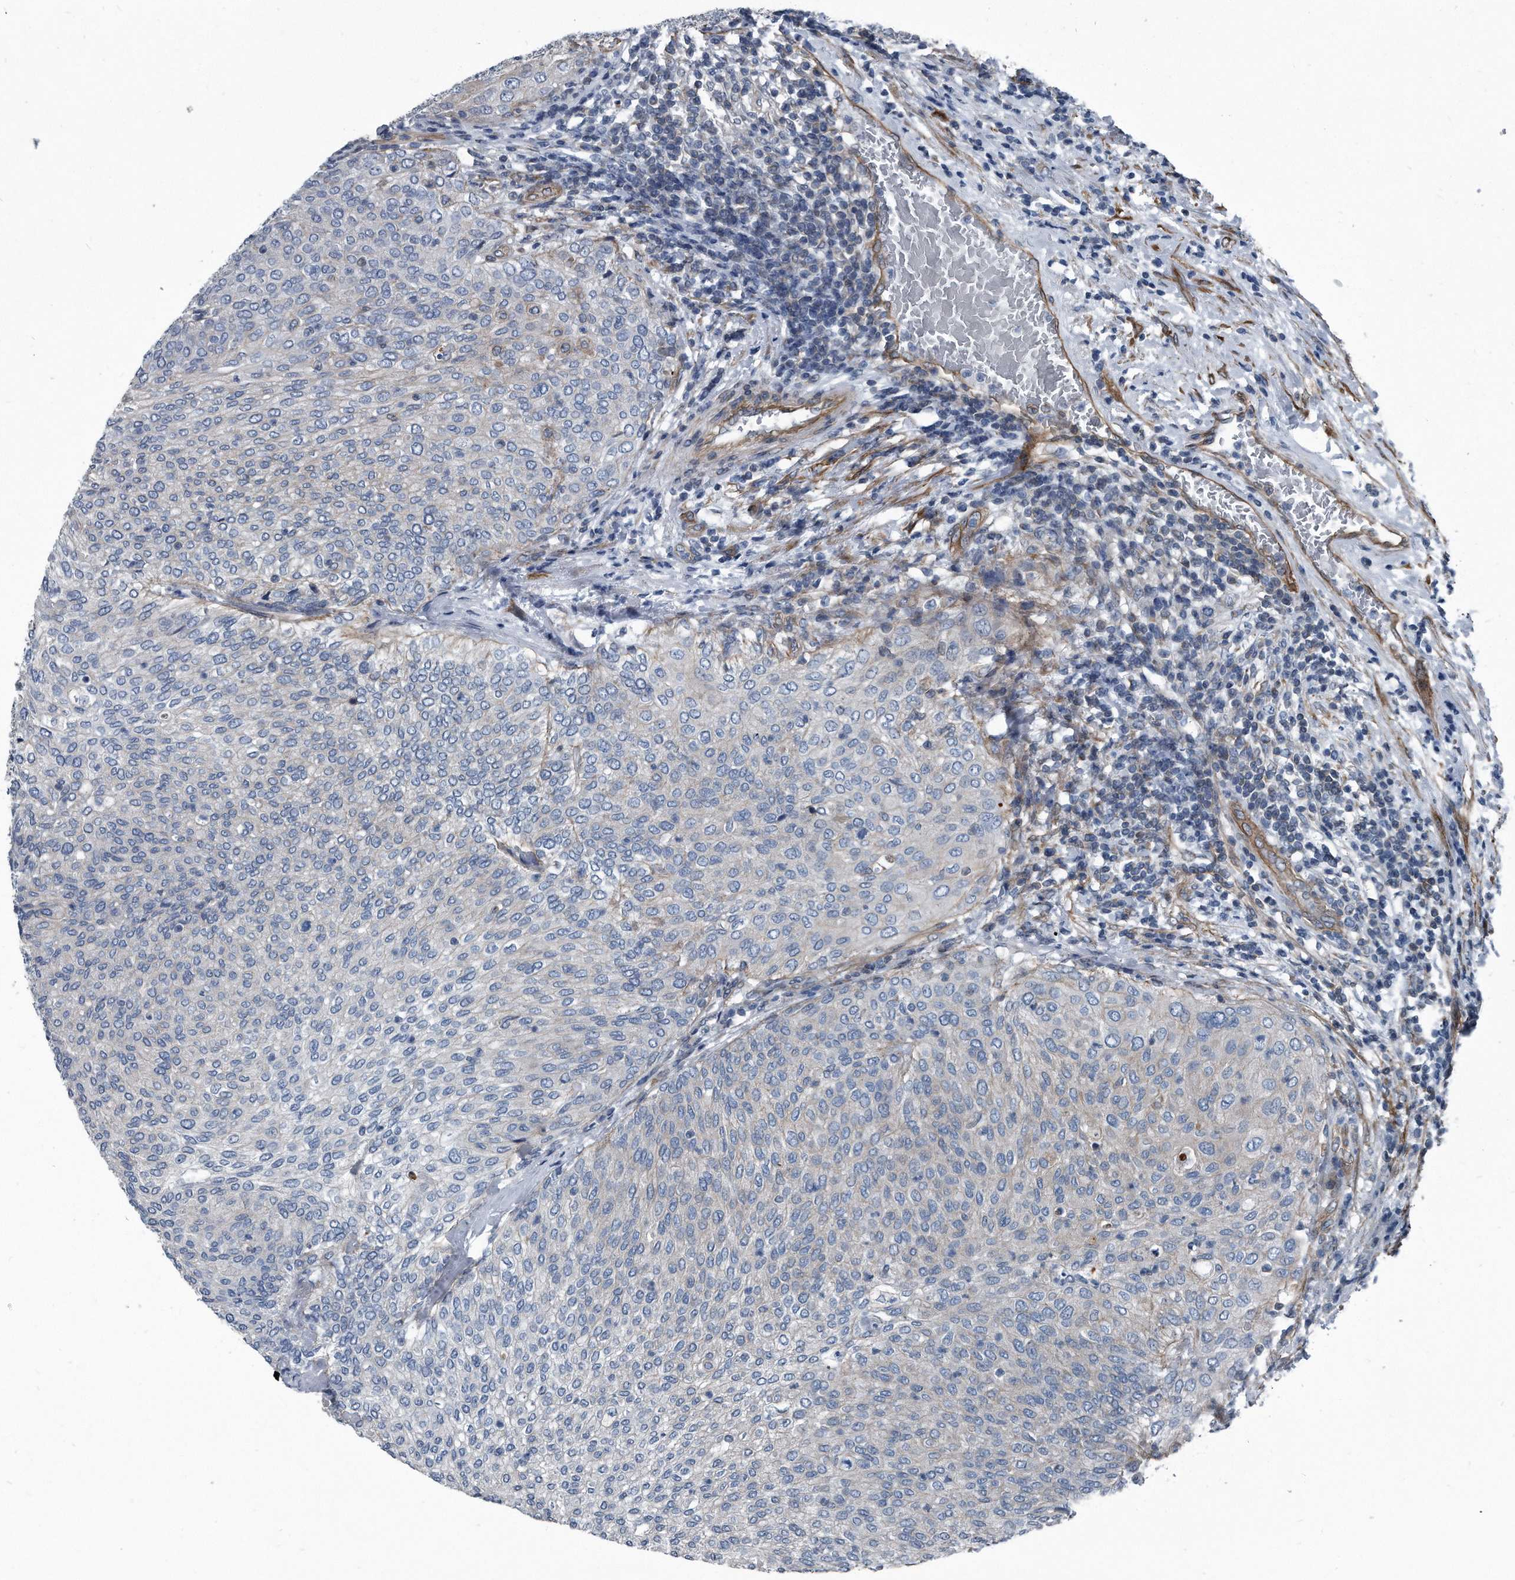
{"staining": {"intensity": "weak", "quantity": "<25%", "location": "cytoplasmic/membranous"}, "tissue": "urothelial cancer", "cell_type": "Tumor cells", "image_type": "cancer", "snomed": [{"axis": "morphology", "description": "Urothelial carcinoma, Low grade"}, {"axis": "topography", "description": "Urinary bladder"}], "caption": "This image is of urothelial cancer stained with IHC to label a protein in brown with the nuclei are counter-stained blue. There is no positivity in tumor cells.", "gene": "PLEC", "patient": {"sex": "female", "age": 79}}